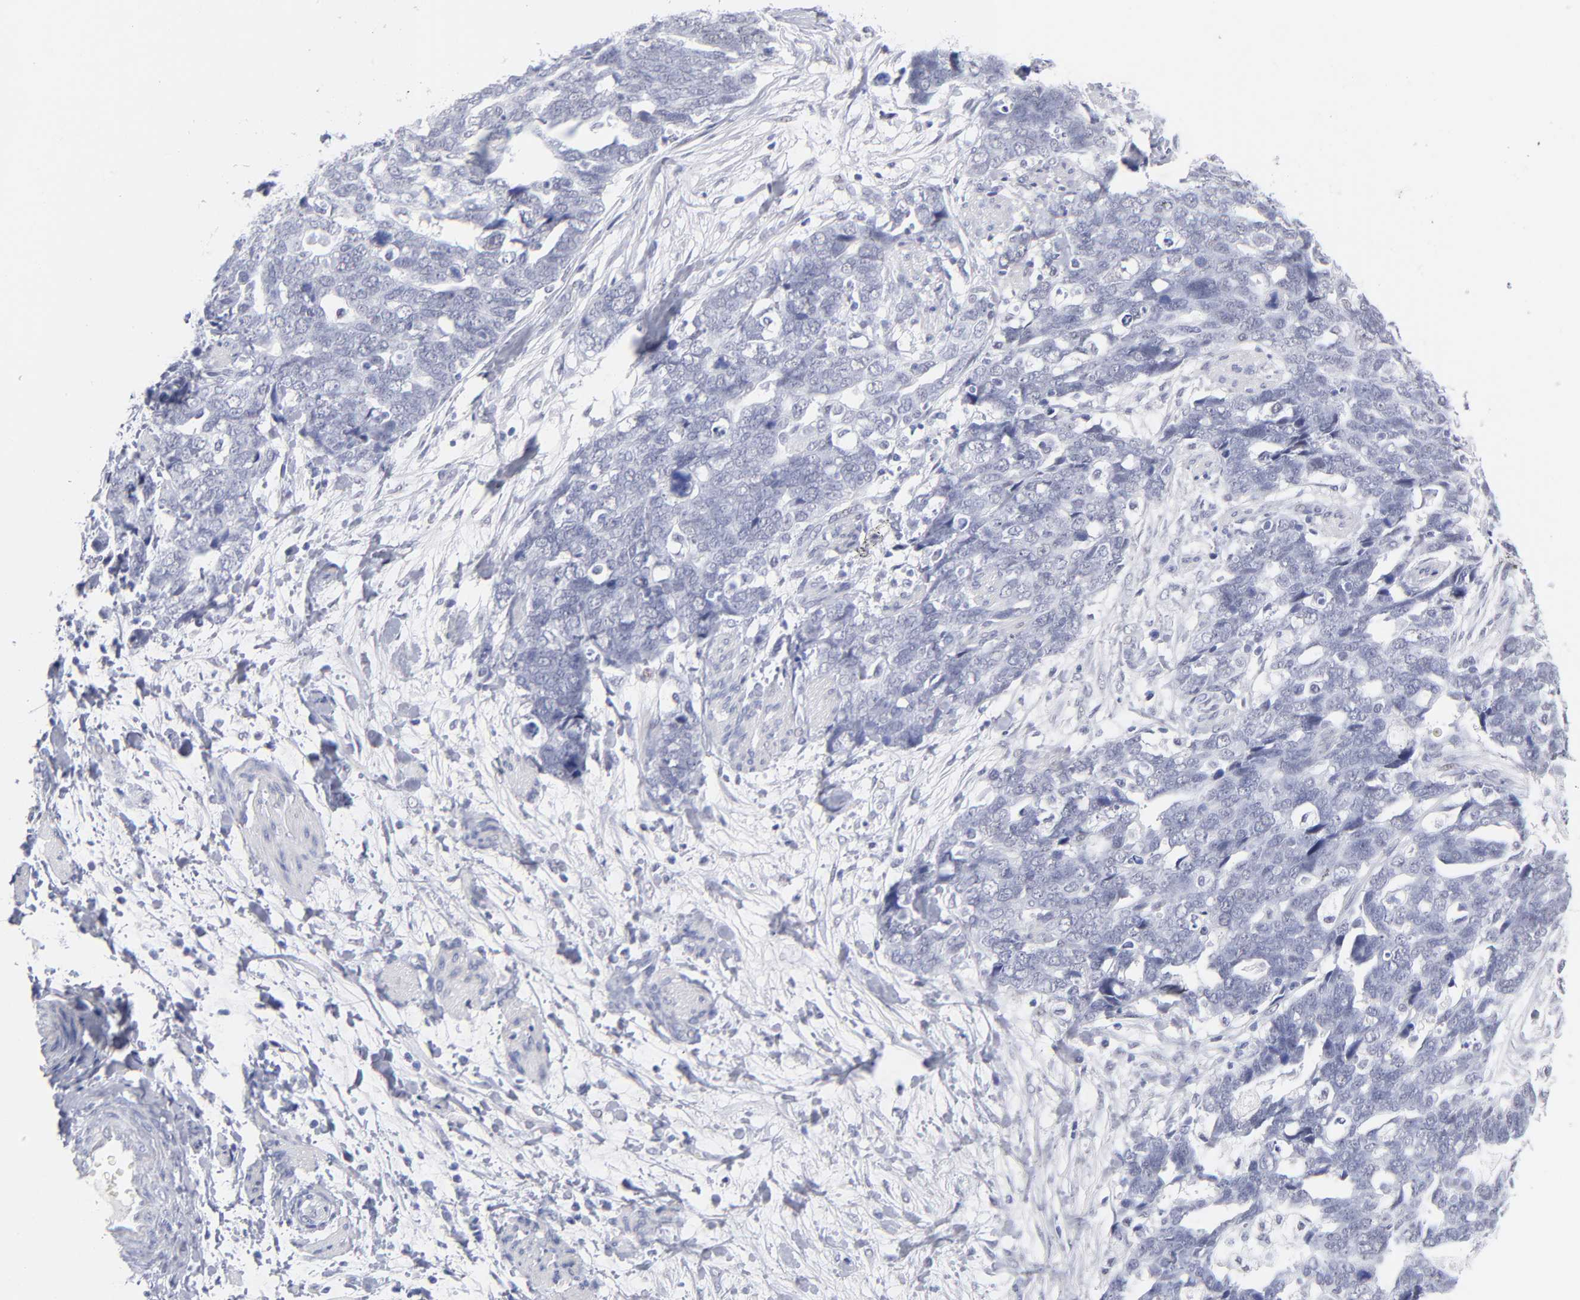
{"staining": {"intensity": "negative", "quantity": "none", "location": "none"}, "tissue": "ovarian cancer", "cell_type": "Tumor cells", "image_type": "cancer", "snomed": [{"axis": "morphology", "description": "Normal tissue, NOS"}, {"axis": "morphology", "description": "Cystadenocarcinoma, serous, NOS"}, {"axis": "topography", "description": "Fallopian tube"}, {"axis": "topography", "description": "Ovary"}], "caption": "Serous cystadenocarcinoma (ovarian) stained for a protein using IHC demonstrates no staining tumor cells.", "gene": "SNRPB", "patient": {"sex": "female", "age": 56}}